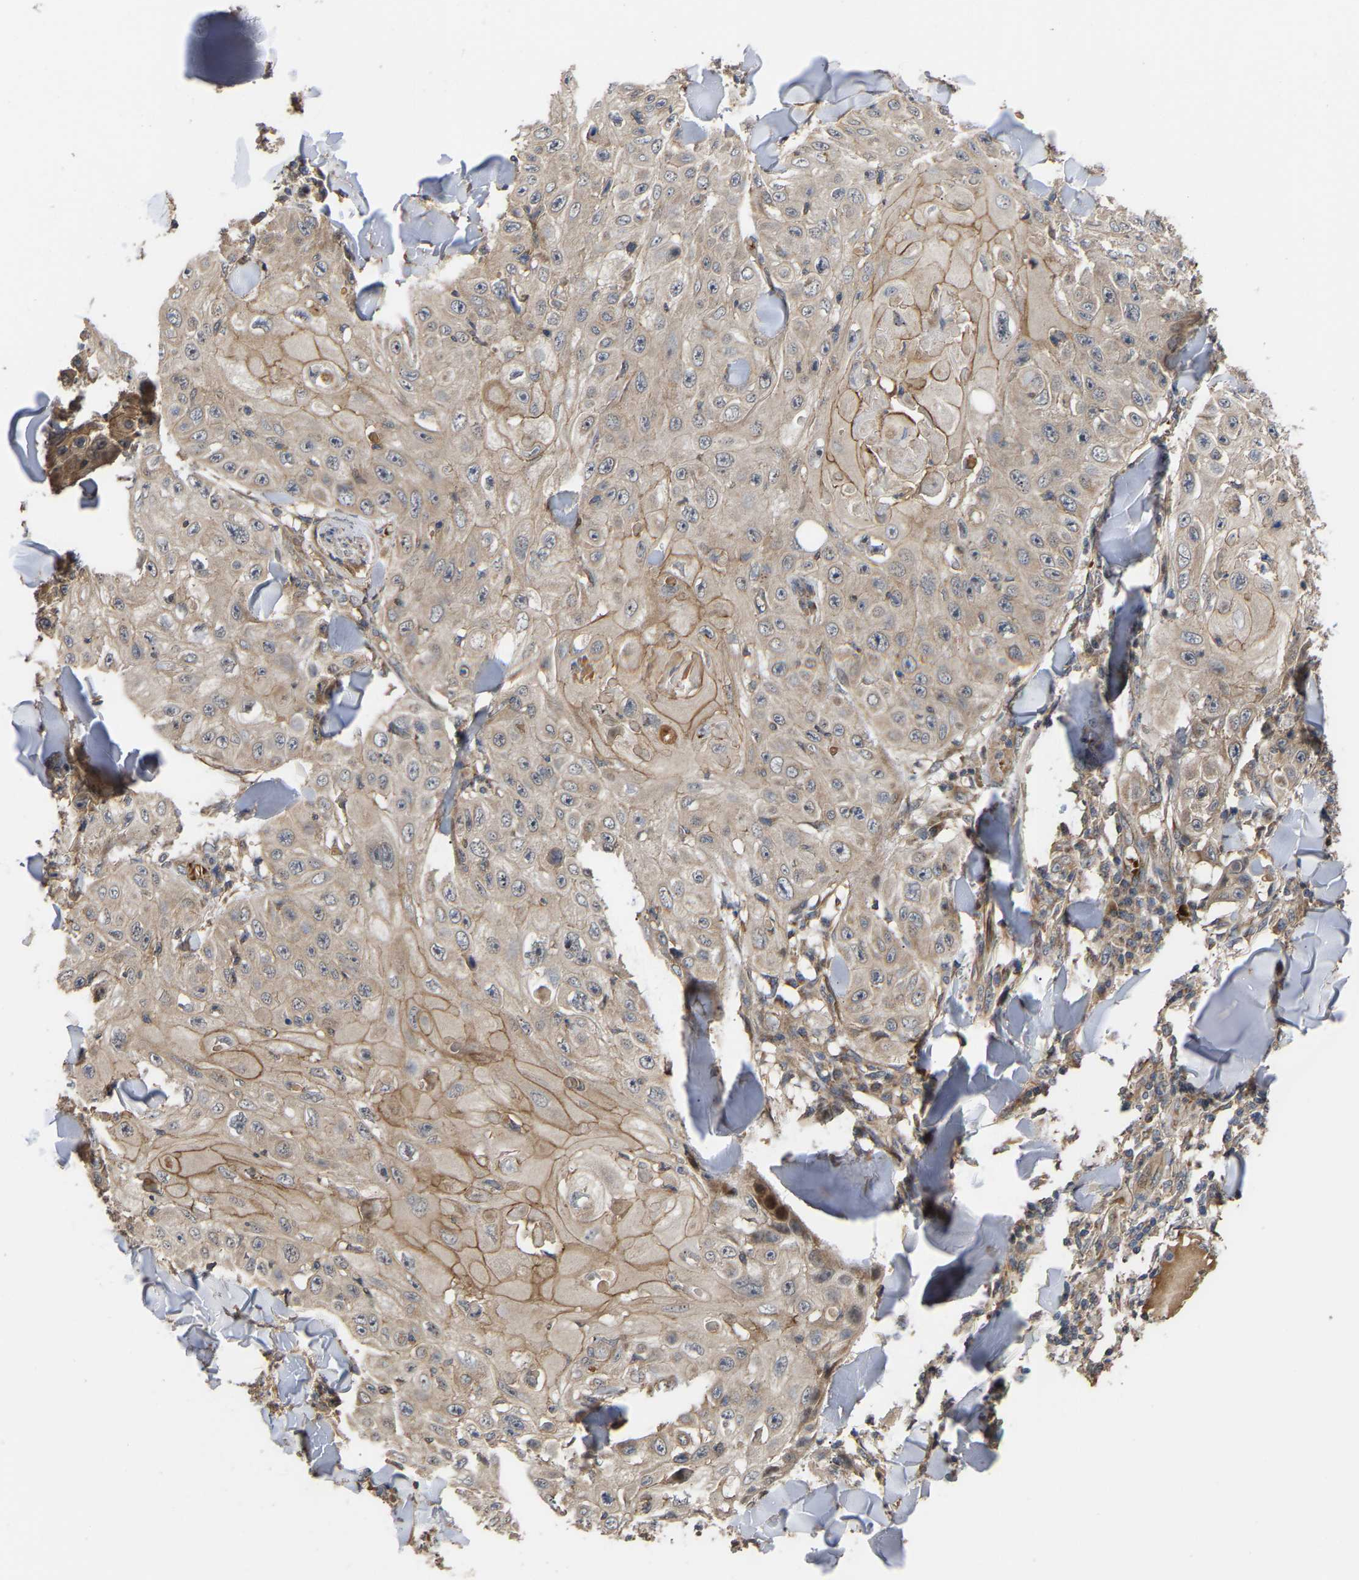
{"staining": {"intensity": "moderate", "quantity": "25%-75%", "location": "cytoplasmic/membranous"}, "tissue": "skin cancer", "cell_type": "Tumor cells", "image_type": "cancer", "snomed": [{"axis": "morphology", "description": "Squamous cell carcinoma, NOS"}, {"axis": "topography", "description": "Skin"}], "caption": "The image exhibits a brown stain indicating the presence of a protein in the cytoplasmic/membranous of tumor cells in squamous cell carcinoma (skin).", "gene": "STAU1", "patient": {"sex": "male", "age": 86}}